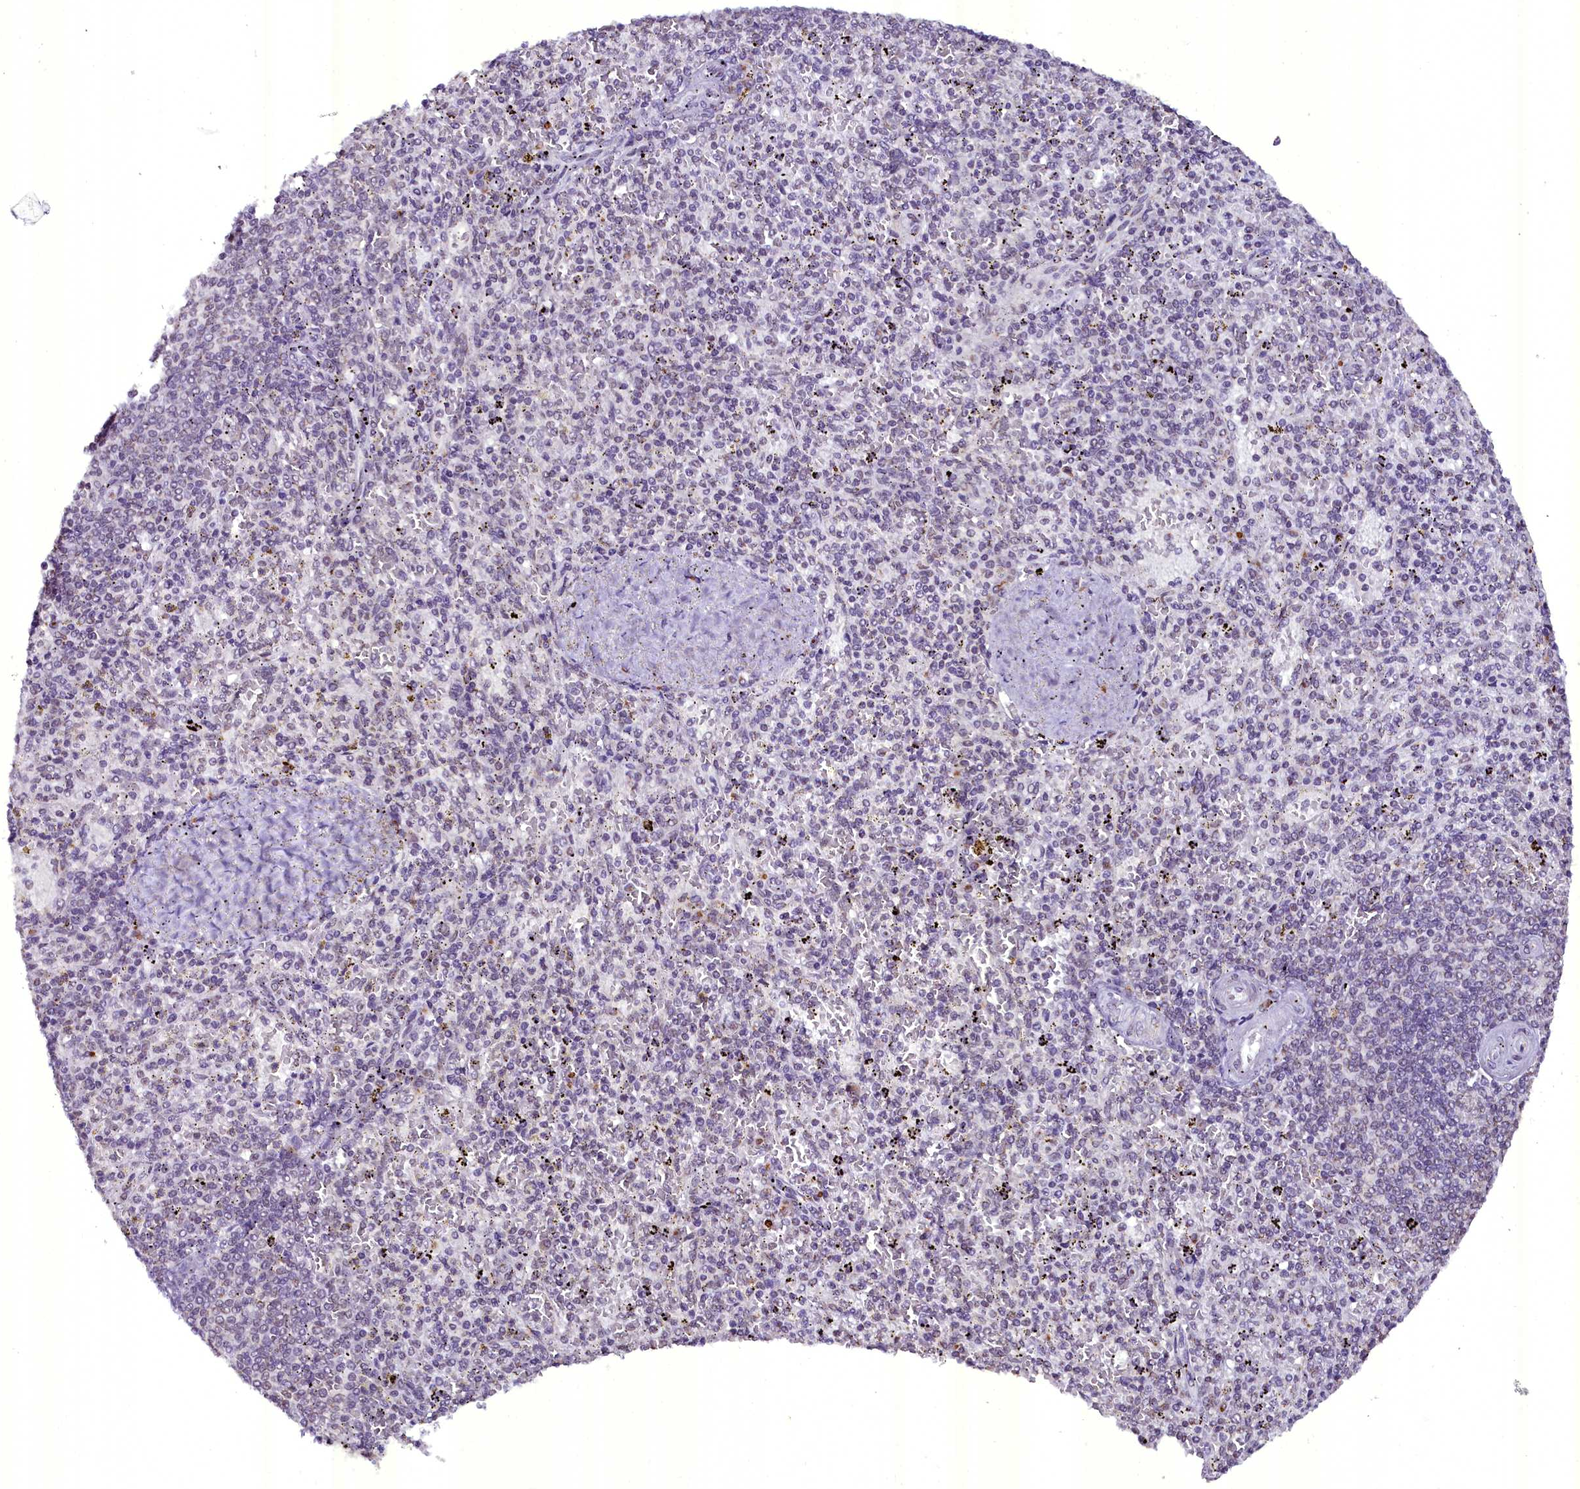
{"staining": {"intensity": "weak", "quantity": "25%-75%", "location": "nuclear"}, "tissue": "spleen", "cell_type": "Cells in red pulp", "image_type": "normal", "snomed": [{"axis": "morphology", "description": "Normal tissue, NOS"}, {"axis": "topography", "description": "Spleen"}], "caption": "Weak nuclear protein staining is identified in about 25%-75% of cells in red pulp in spleen.", "gene": "NCBP1", "patient": {"sex": "male", "age": 82}}